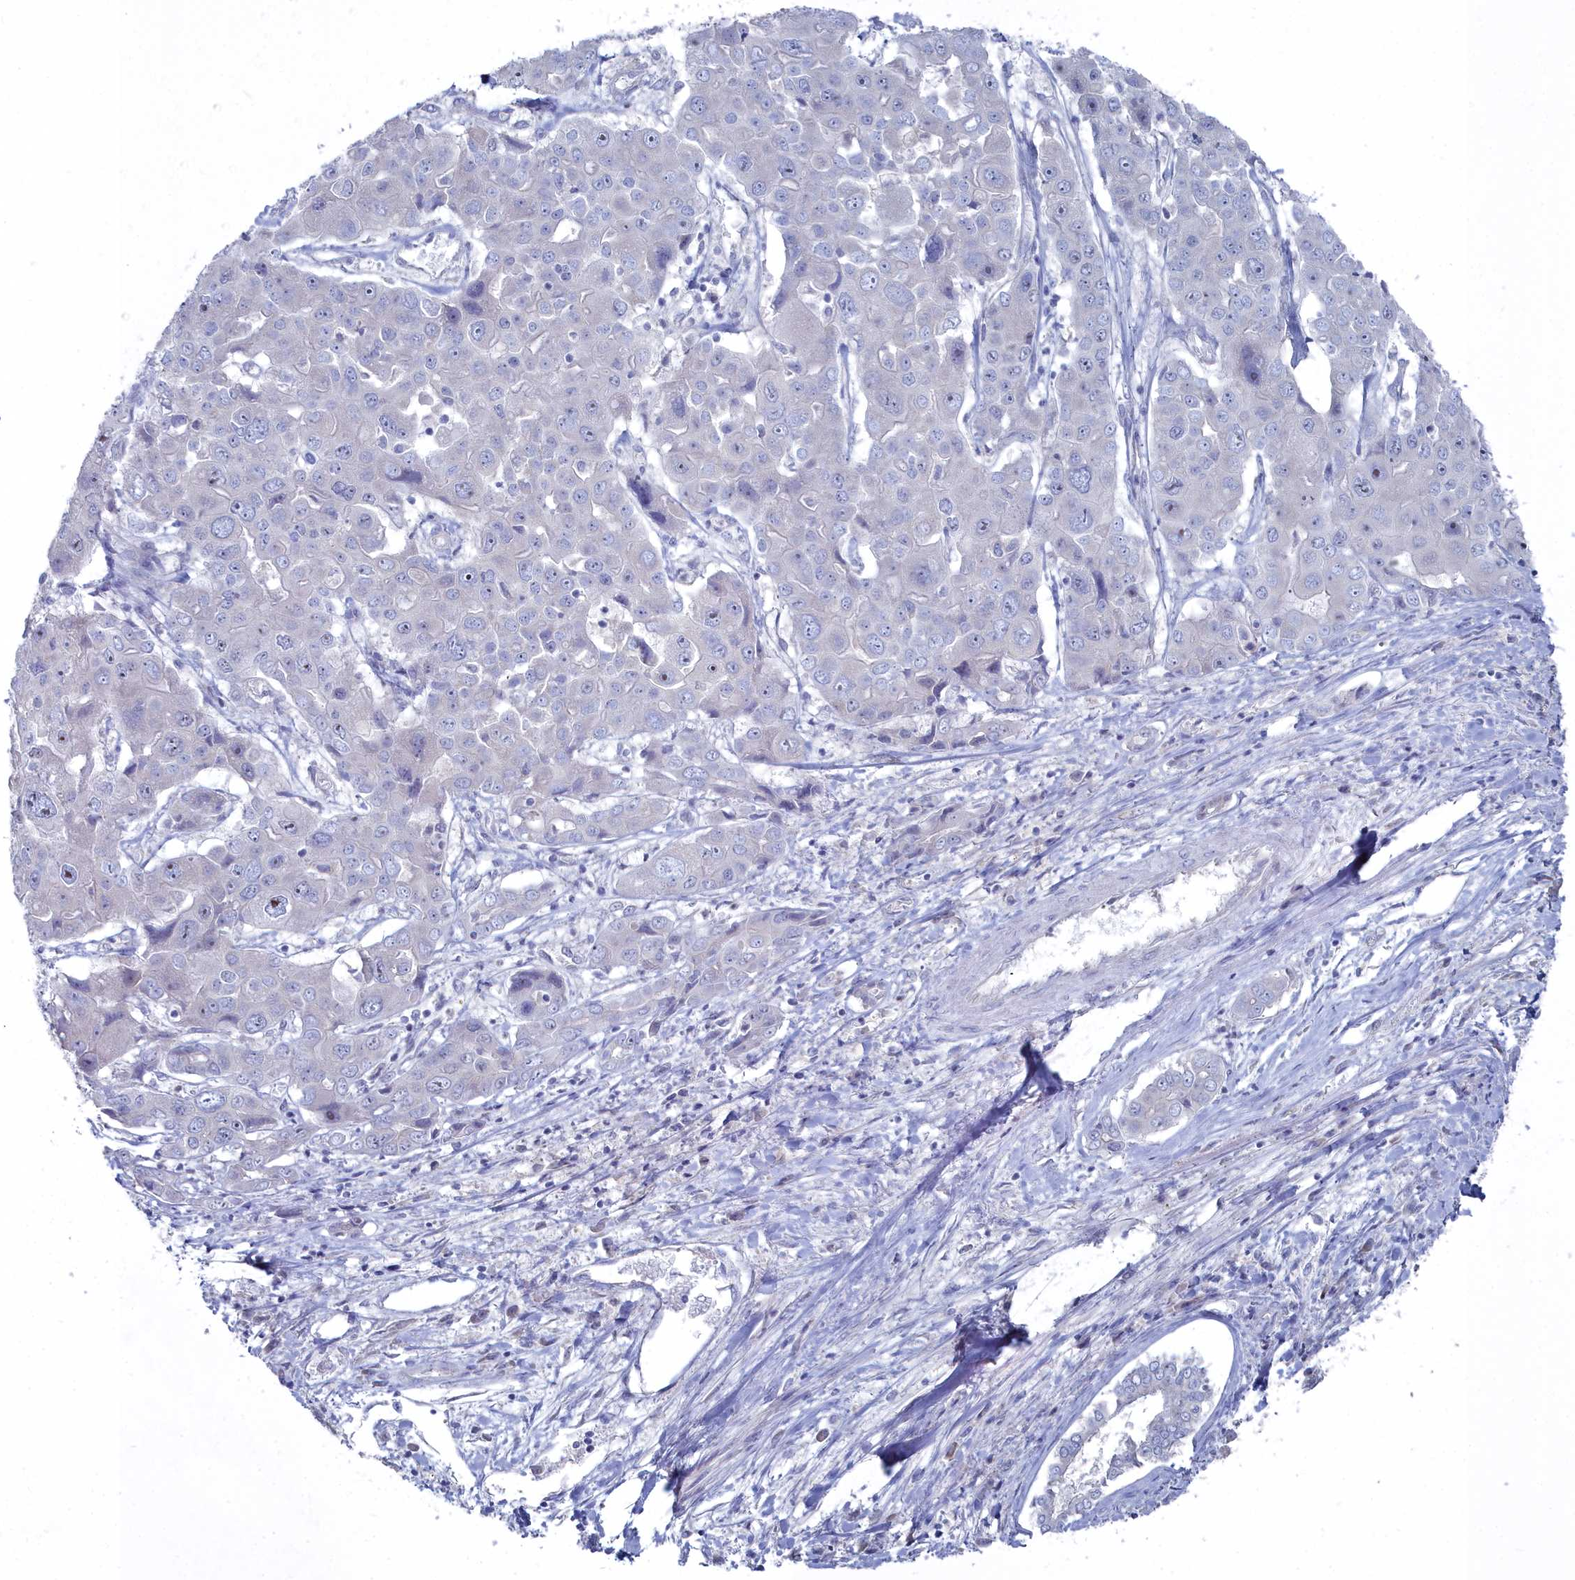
{"staining": {"intensity": "negative", "quantity": "none", "location": "none"}, "tissue": "liver cancer", "cell_type": "Tumor cells", "image_type": "cancer", "snomed": [{"axis": "morphology", "description": "Cholangiocarcinoma"}, {"axis": "topography", "description": "Liver"}], "caption": "This is an immunohistochemistry (IHC) photomicrograph of liver cholangiocarcinoma. There is no expression in tumor cells.", "gene": "CCDC149", "patient": {"sex": "male", "age": 67}}